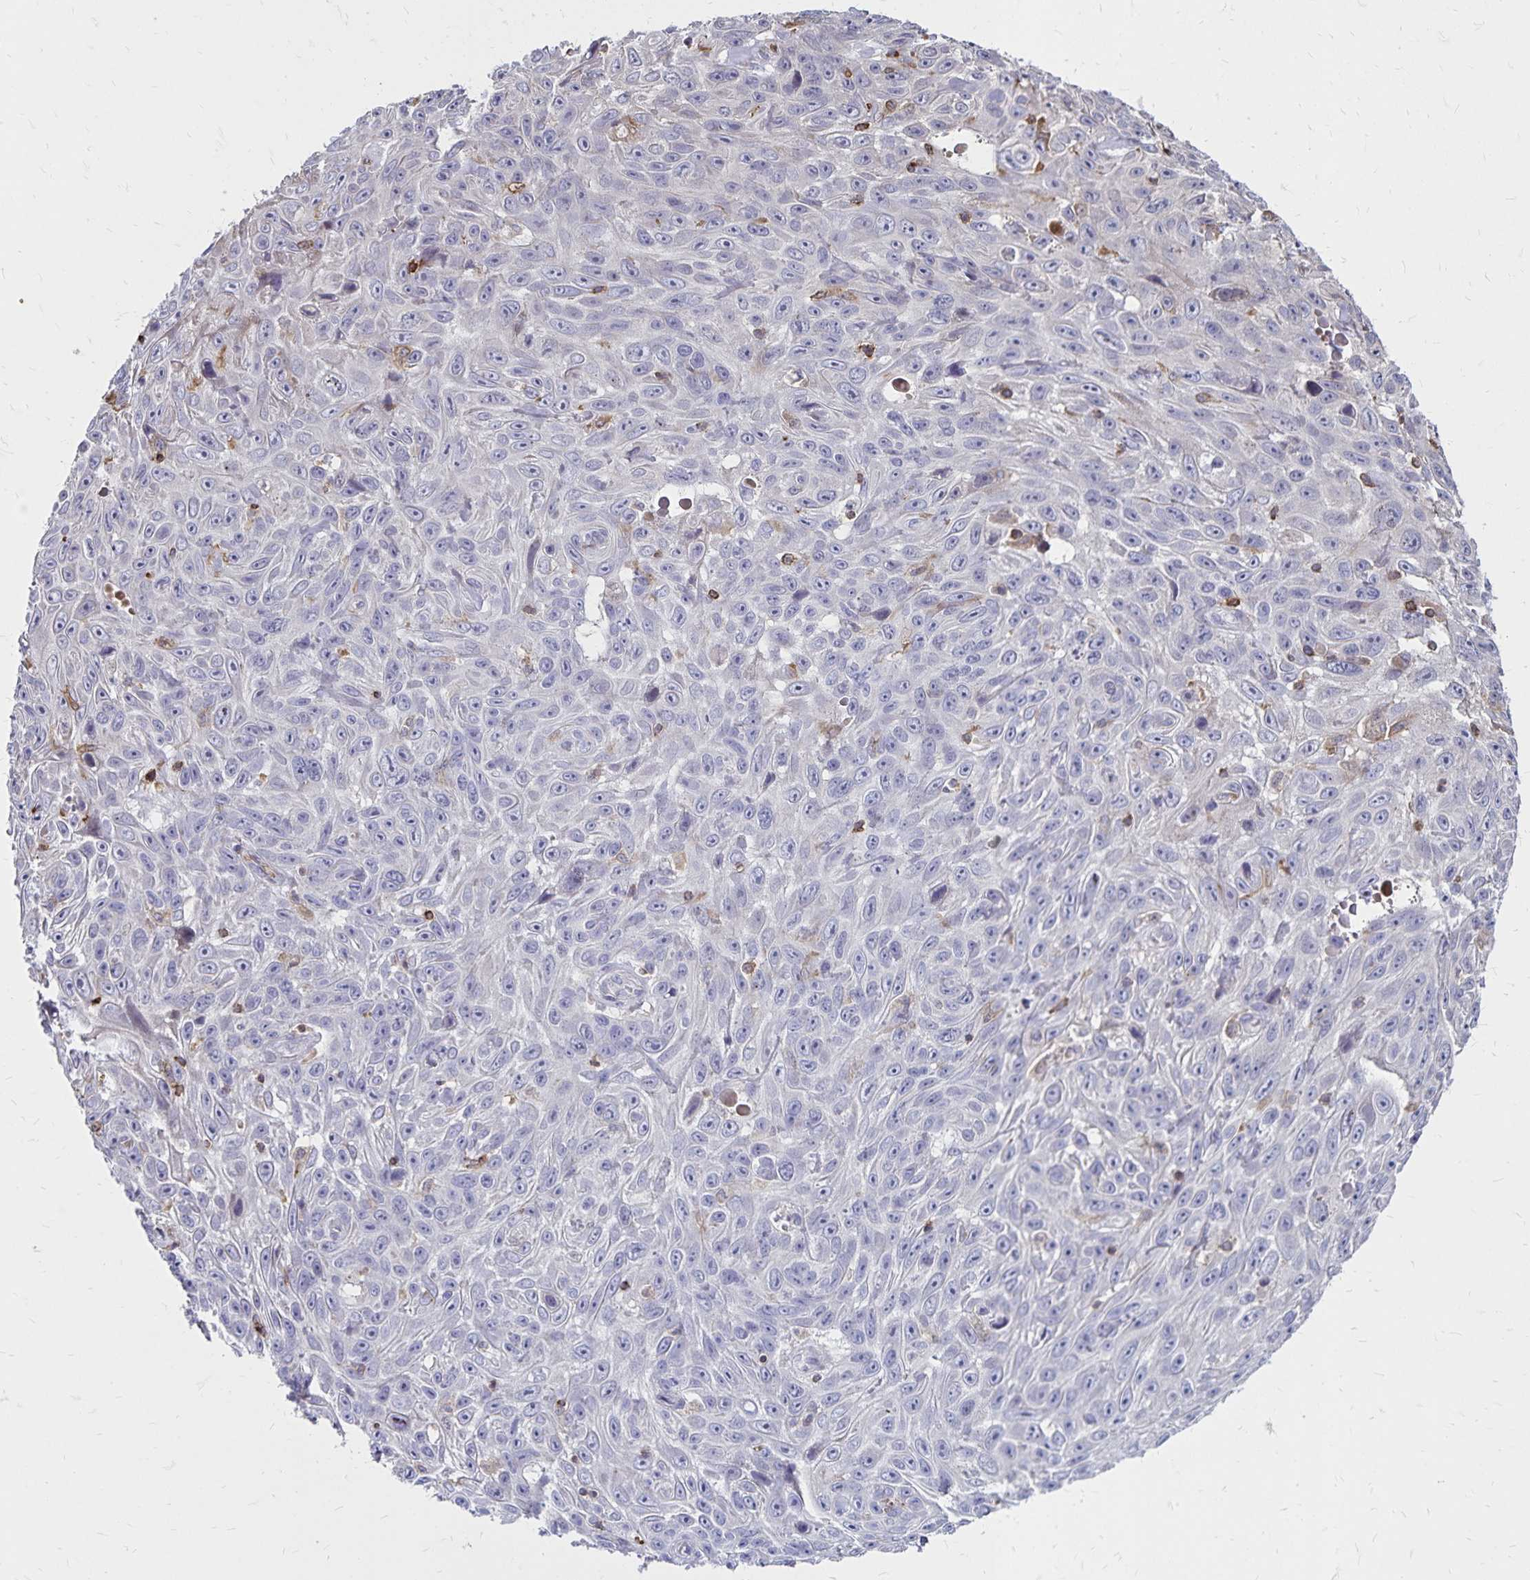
{"staining": {"intensity": "negative", "quantity": "none", "location": "none"}, "tissue": "skin cancer", "cell_type": "Tumor cells", "image_type": "cancer", "snomed": [{"axis": "morphology", "description": "Squamous cell carcinoma, NOS"}, {"axis": "topography", "description": "Skin"}], "caption": "Immunohistochemistry (IHC) micrograph of skin squamous cell carcinoma stained for a protein (brown), which shows no expression in tumor cells.", "gene": "NAGPA", "patient": {"sex": "male", "age": 82}}